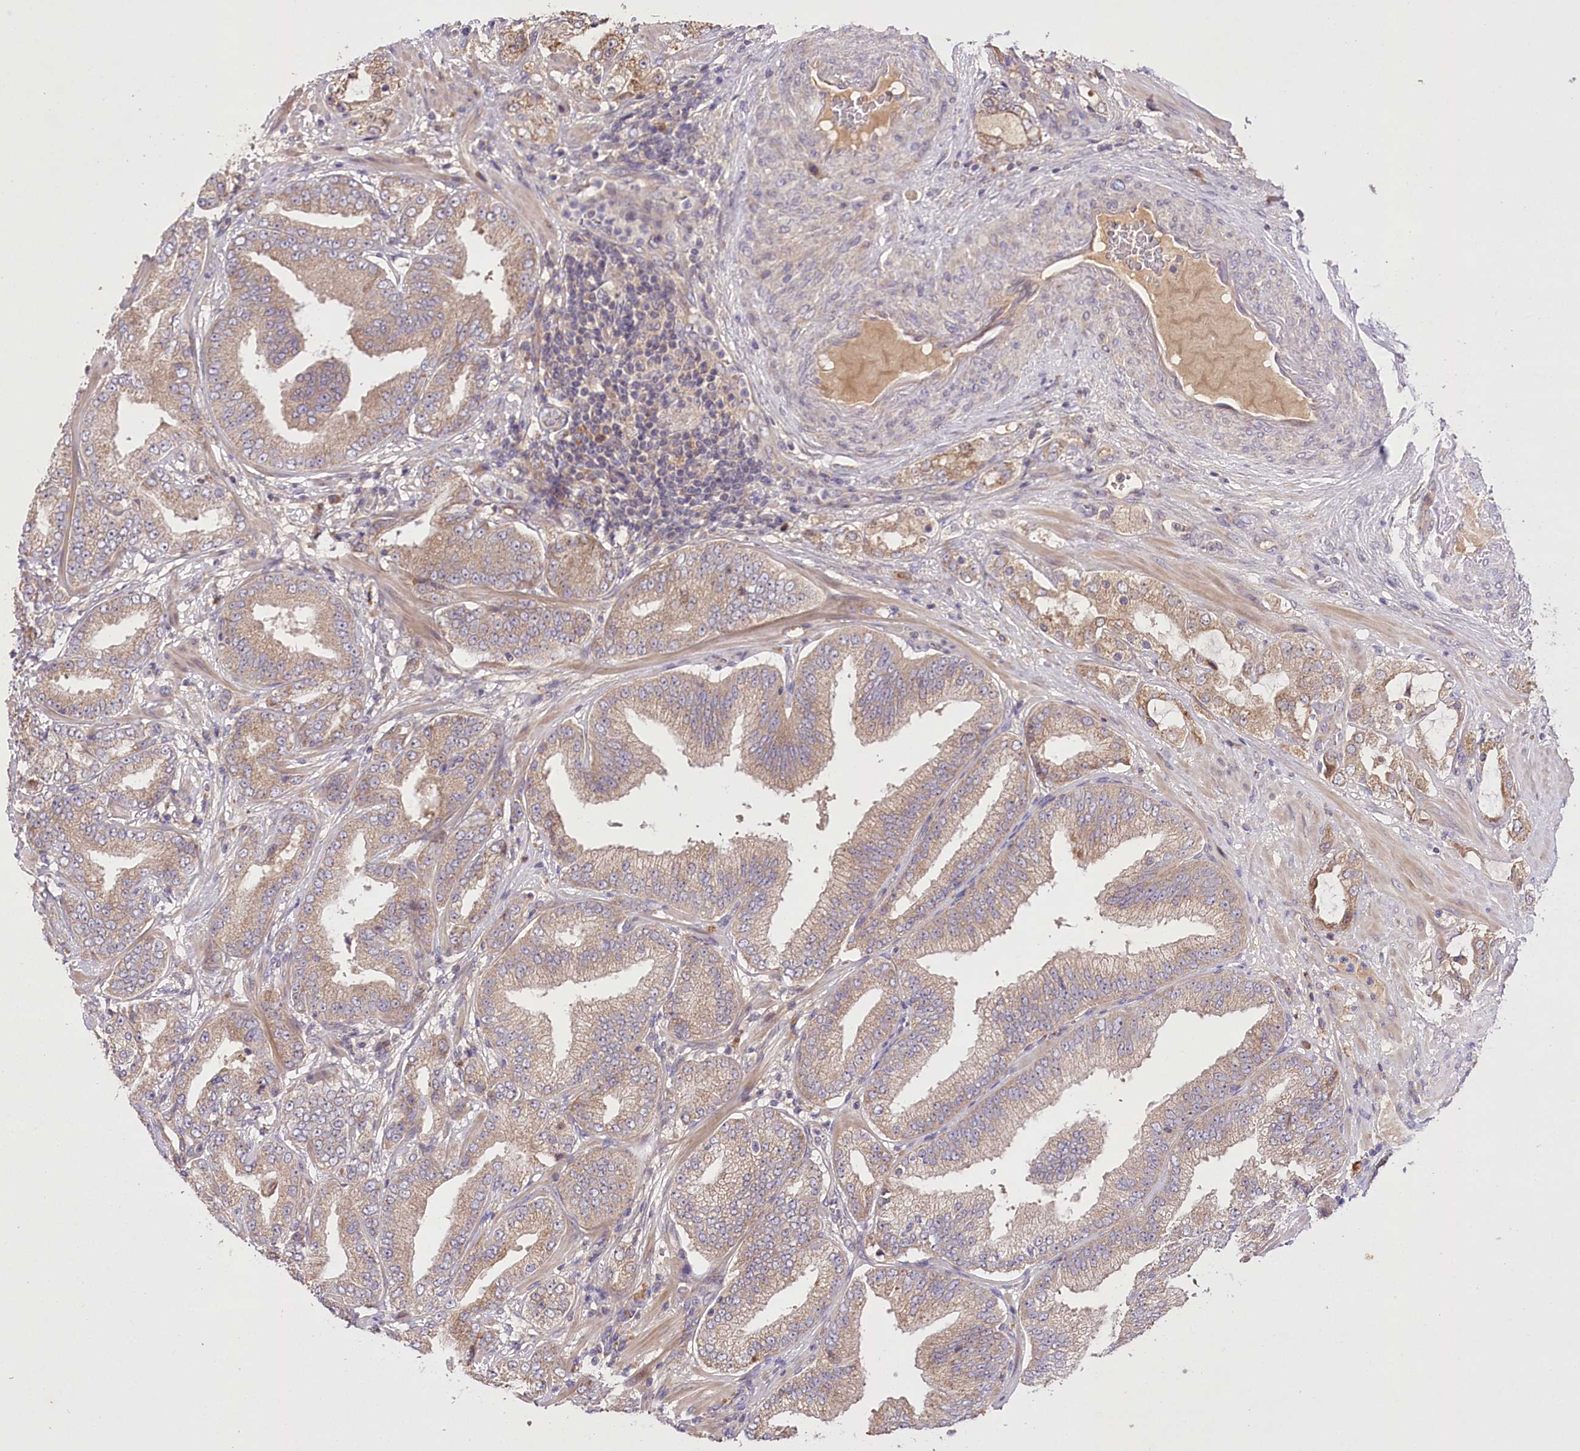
{"staining": {"intensity": "weak", "quantity": "25%-75%", "location": "cytoplasmic/membranous"}, "tissue": "prostate cancer", "cell_type": "Tumor cells", "image_type": "cancer", "snomed": [{"axis": "morphology", "description": "Adenocarcinoma, High grade"}, {"axis": "topography", "description": "Prostate"}], "caption": "Weak cytoplasmic/membranous protein staining is present in about 25%-75% of tumor cells in adenocarcinoma (high-grade) (prostate). (brown staining indicates protein expression, while blue staining denotes nuclei).", "gene": "PBLD", "patient": {"sex": "male", "age": 64}}